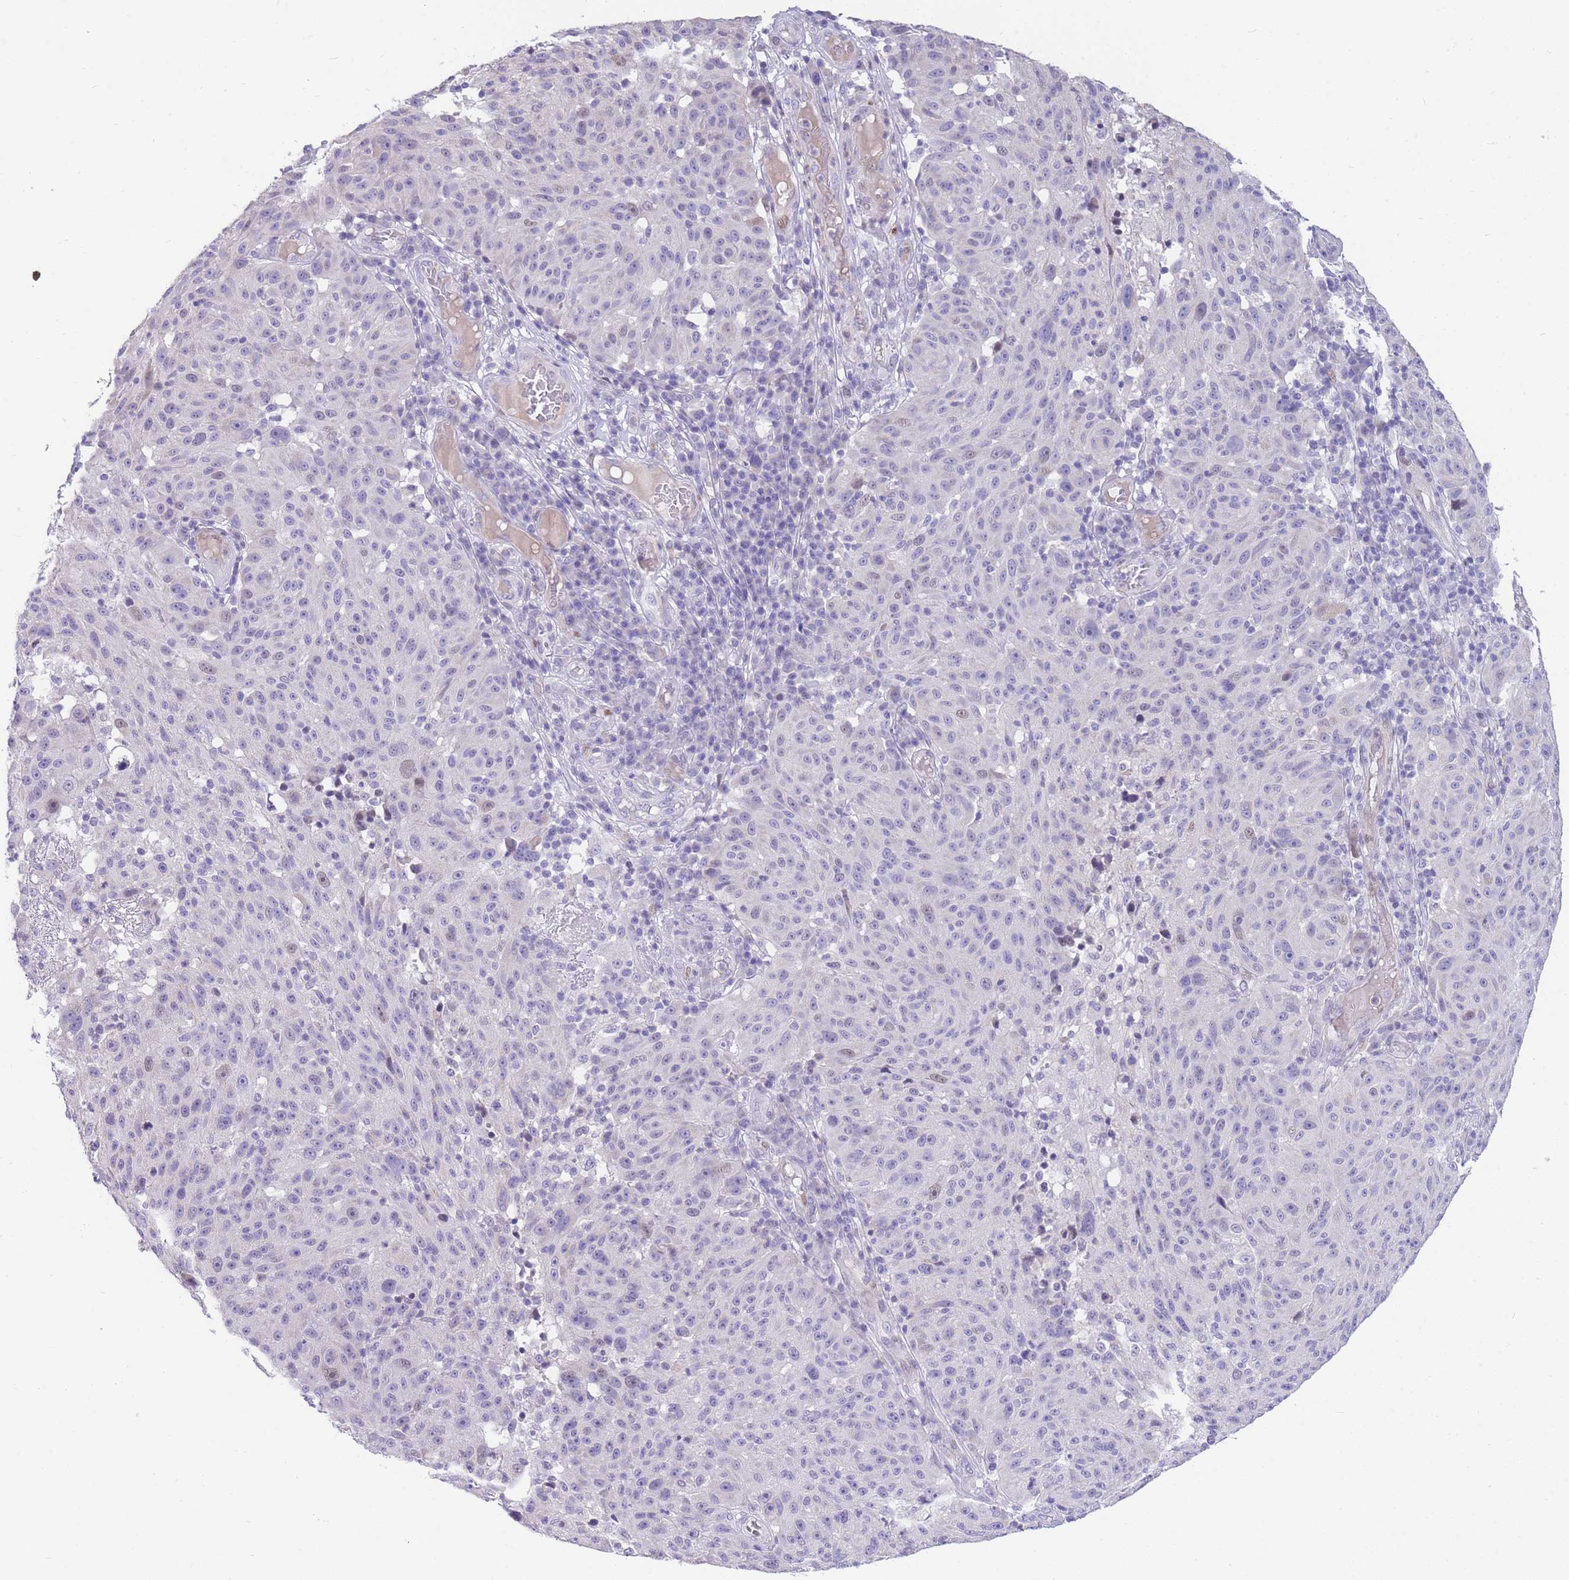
{"staining": {"intensity": "negative", "quantity": "none", "location": "none"}, "tissue": "melanoma", "cell_type": "Tumor cells", "image_type": "cancer", "snomed": [{"axis": "morphology", "description": "Malignant melanoma, NOS"}, {"axis": "topography", "description": "Skin"}], "caption": "High magnification brightfield microscopy of melanoma stained with DAB (3,3'-diaminobenzidine) (brown) and counterstained with hematoxylin (blue): tumor cells show no significant positivity.", "gene": "SHCBP1", "patient": {"sex": "male", "age": 53}}